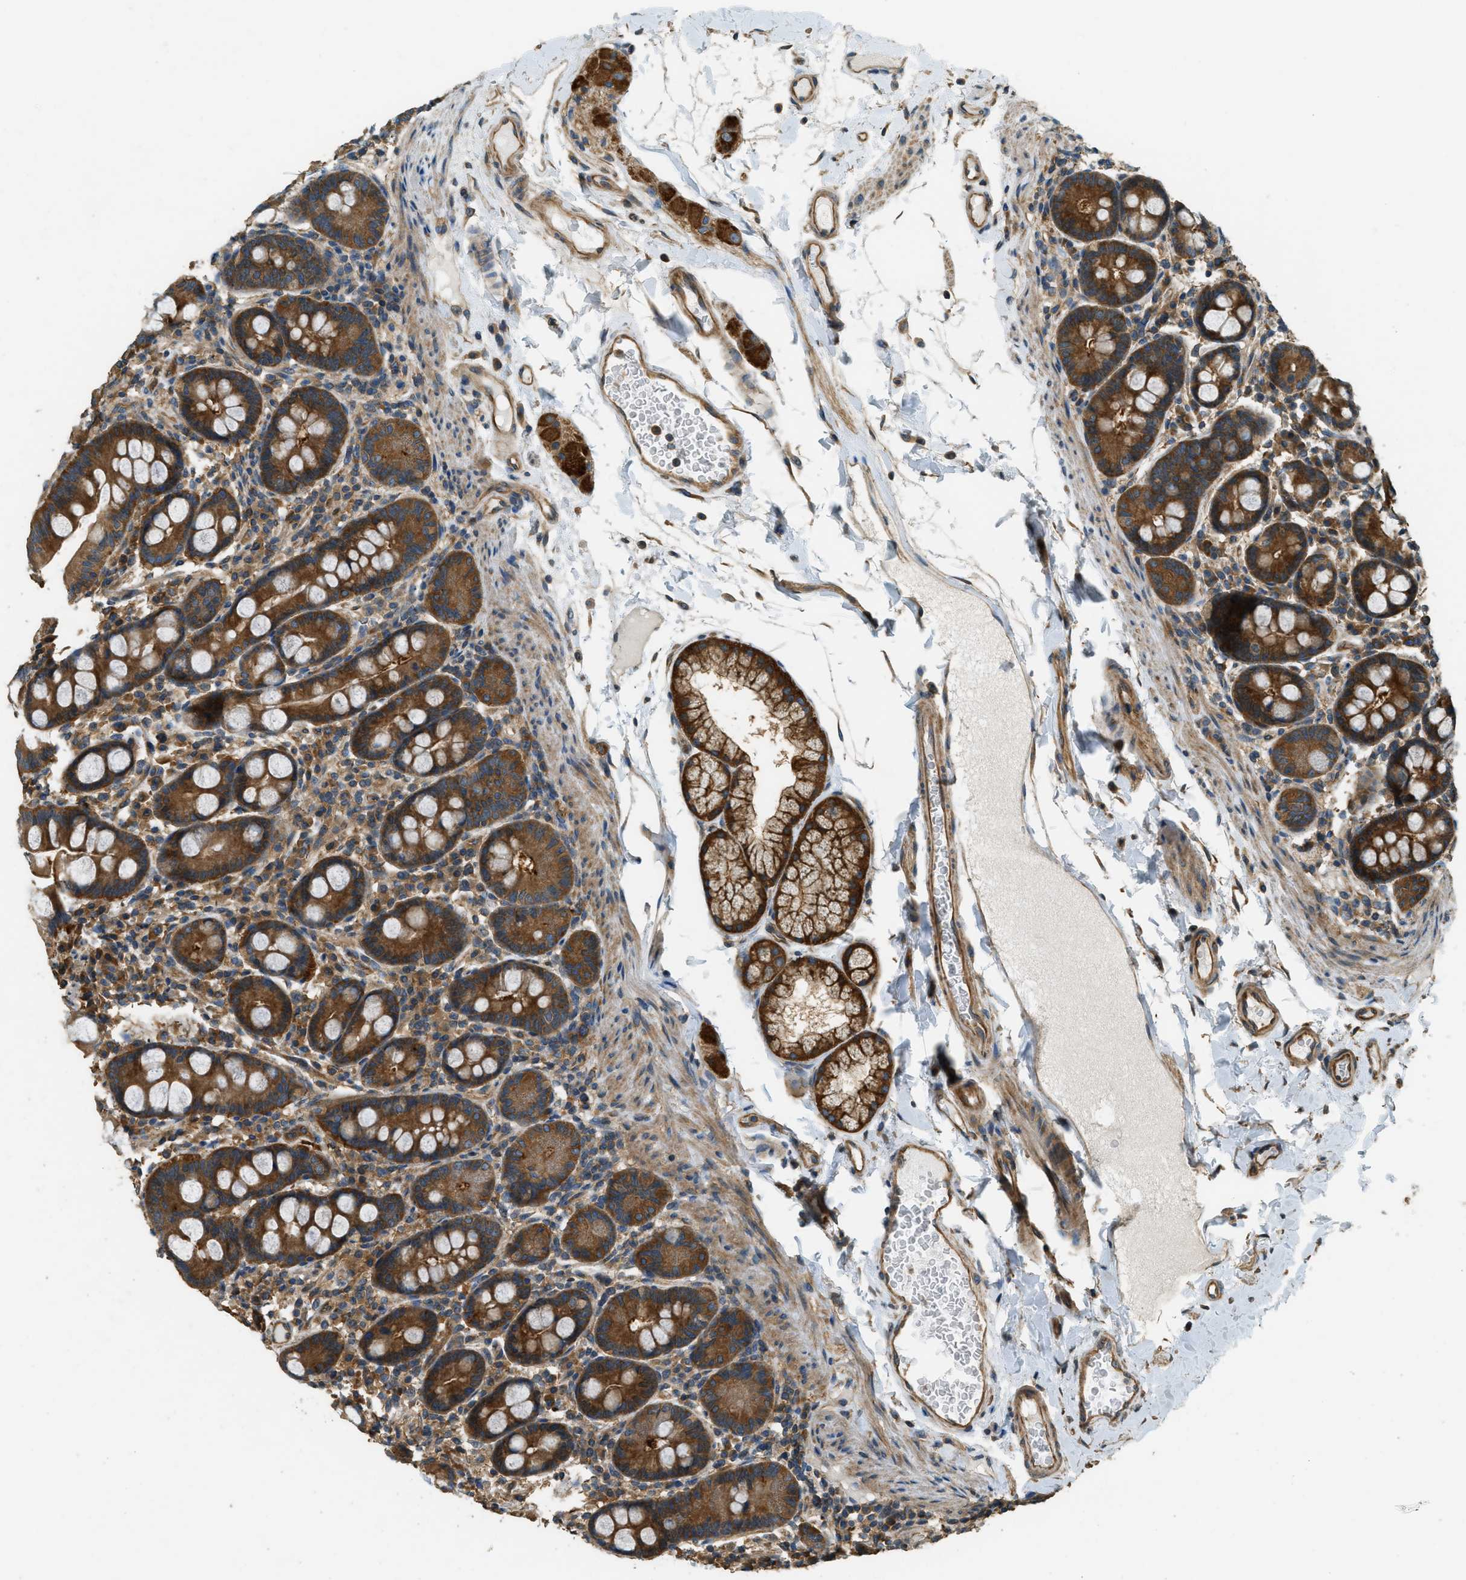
{"staining": {"intensity": "strong", "quantity": ">75%", "location": "cytoplasmic/membranous"}, "tissue": "duodenum", "cell_type": "Glandular cells", "image_type": "normal", "snomed": [{"axis": "morphology", "description": "Normal tissue, NOS"}, {"axis": "topography", "description": "Duodenum"}], "caption": "The micrograph shows immunohistochemical staining of benign duodenum. There is strong cytoplasmic/membranous positivity is identified in approximately >75% of glandular cells. (Brightfield microscopy of DAB IHC at high magnification).", "gene": "MARS1", "patient": {"sex": "male", "age": 50}}